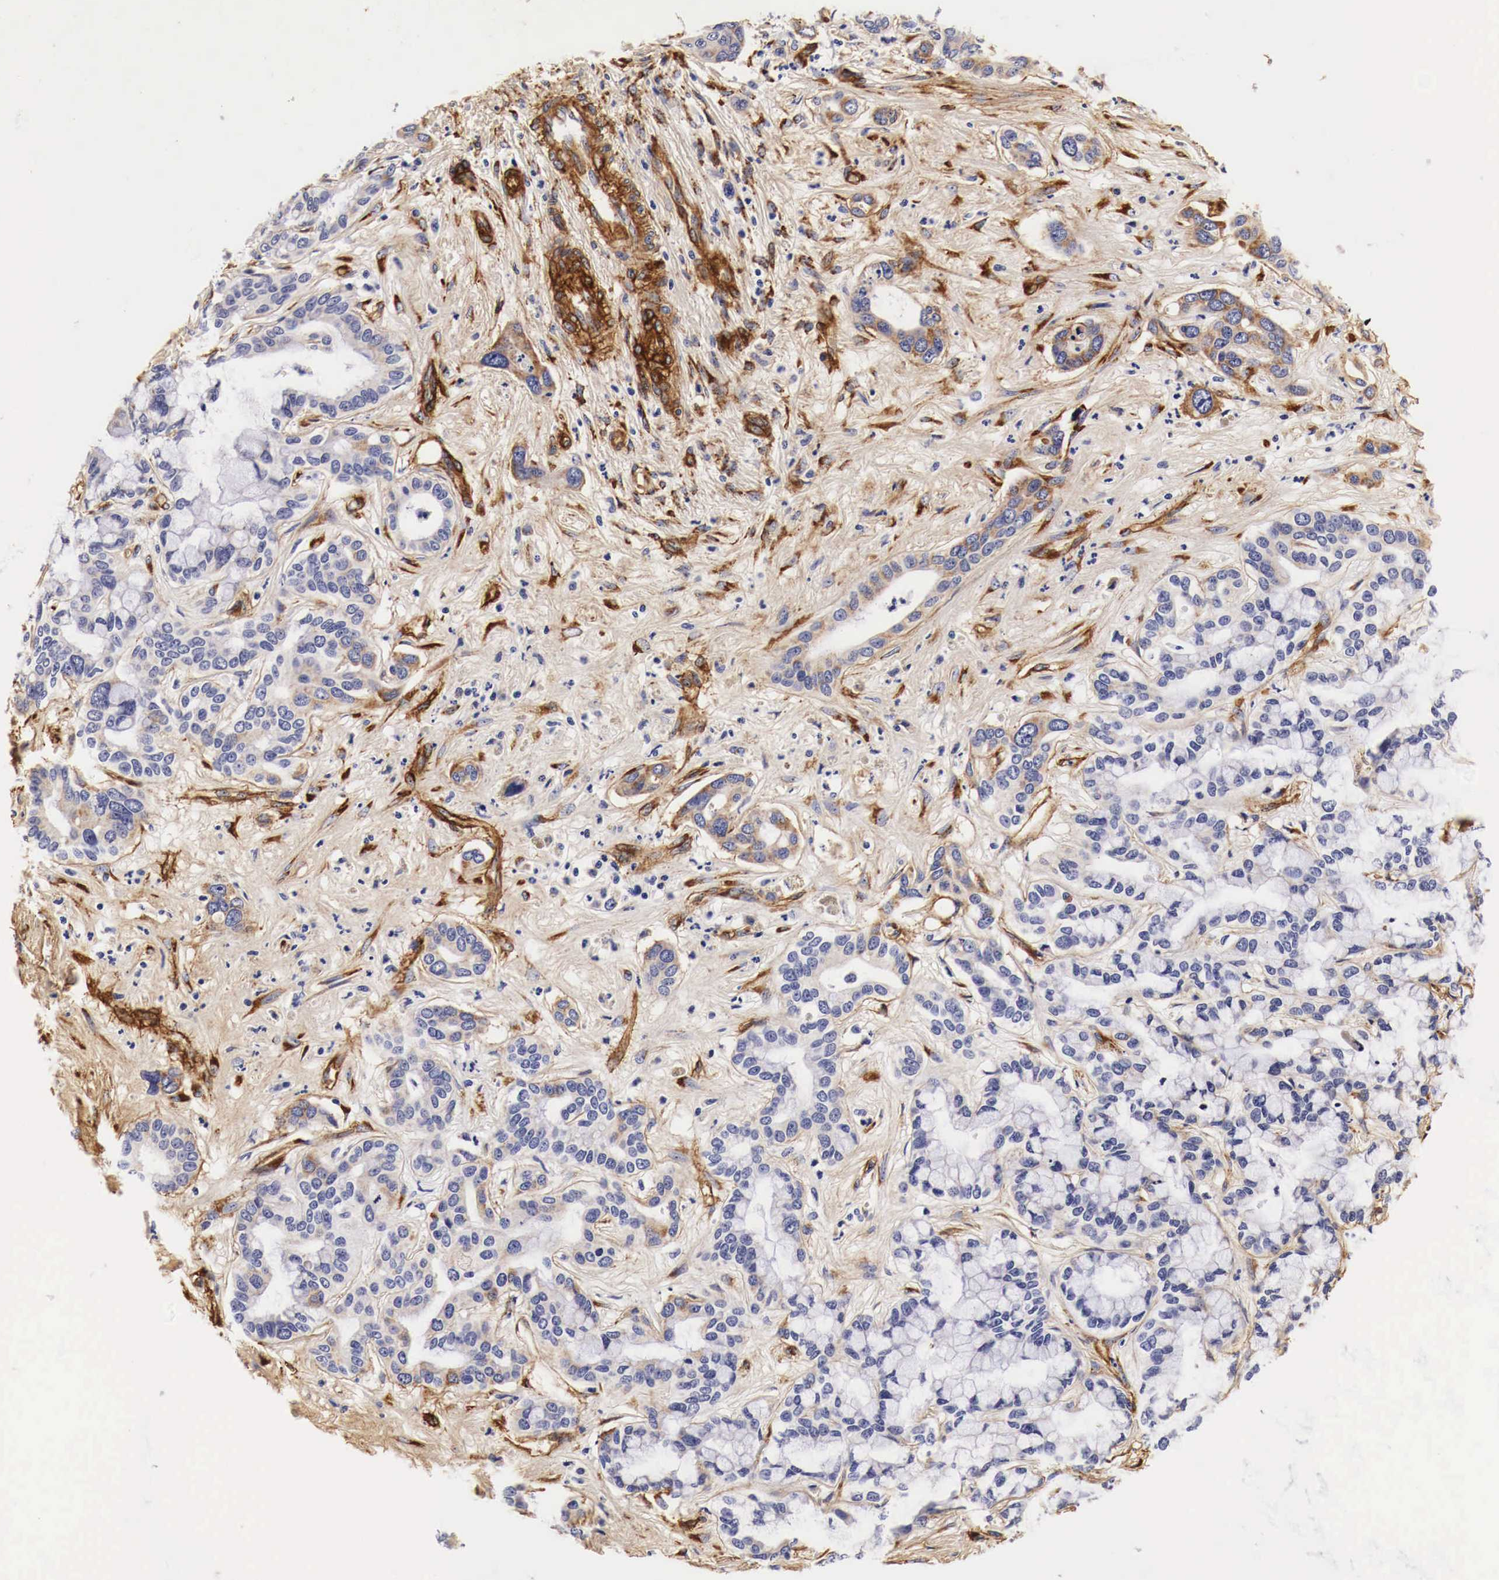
{"staining": {"intensity": "weak", "quantity": "<25%", "location": "cytoplasmic/membranous"}, "tissue": "liver cancer", "cell_type": "Tumor cells", "image_type": "cancer", "snomed": [{"axis": "morphology", "description": "Cholangiocarcinoma"}, {"axis": "topography", "description": "Liver"}], "caption": "Tumor cells are negative for brown protein staining in liver cancer.", "gene": "LAMB2", "patient": {"sex": "female", "age": 65}}